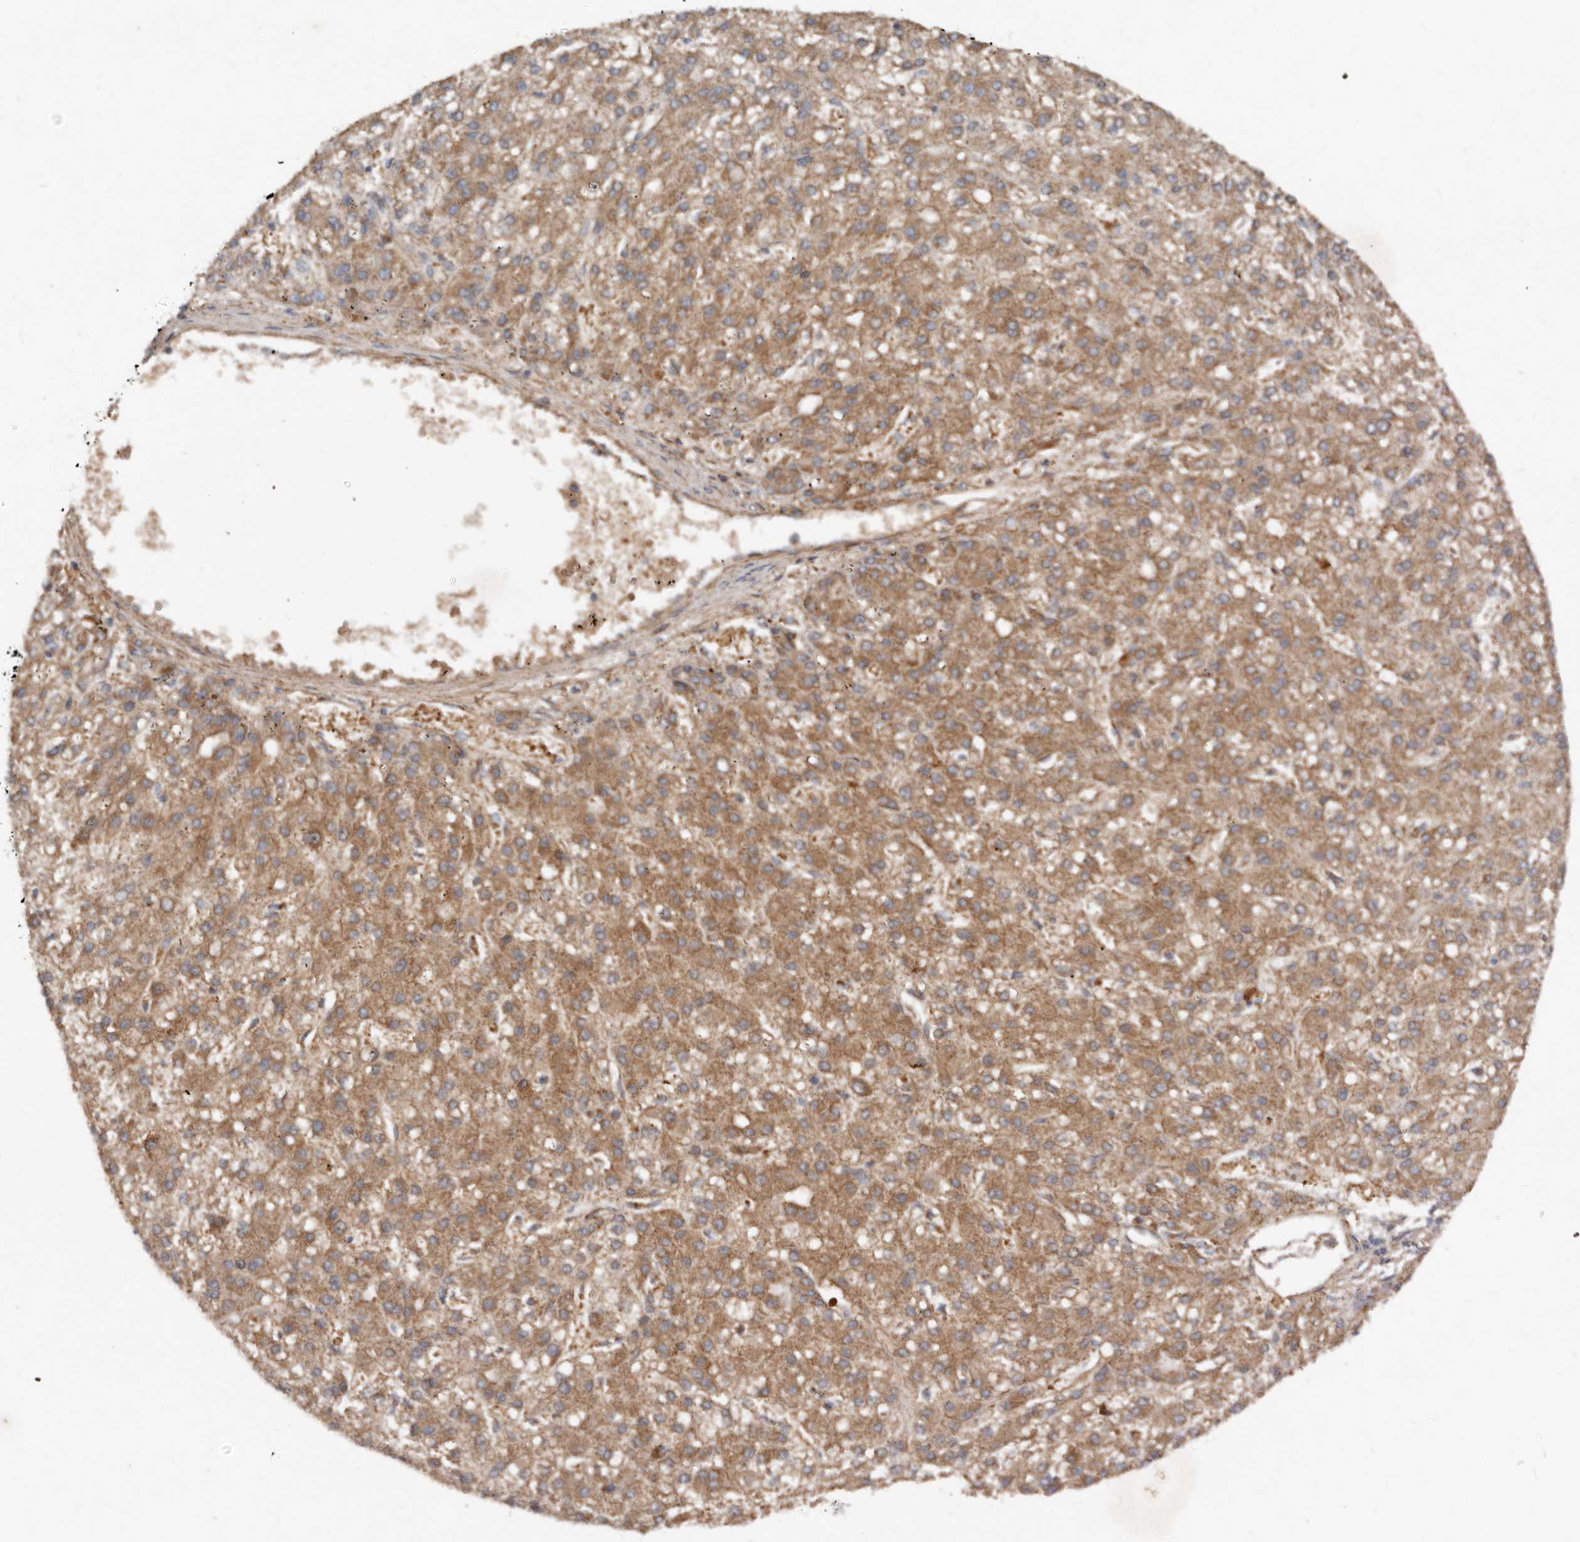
{"staining": {"intensity": "moderate", "quantity": ">75%", "location": "cytoplasmic/membranous"}, "tissue": "liver cancer", "cell_type": "Tumor cells", "image_type": "cancer", "snomed": [{"axis": "morphology", "description": "Carcinoma, Hepatocellular, NOS"}, {"axis": "topography", "description": "Liver"}], "caption": "IHC (DAB (3,3'-diaminobenzidine)) staining of liver cancer (hepatocellular carcinoma) shows moderate cytoplasmic/membranous protein expression in approximately >75% of tumor cells.", "gene": "GOT1L1", "patient": {"sex": "male", "age": 67}}